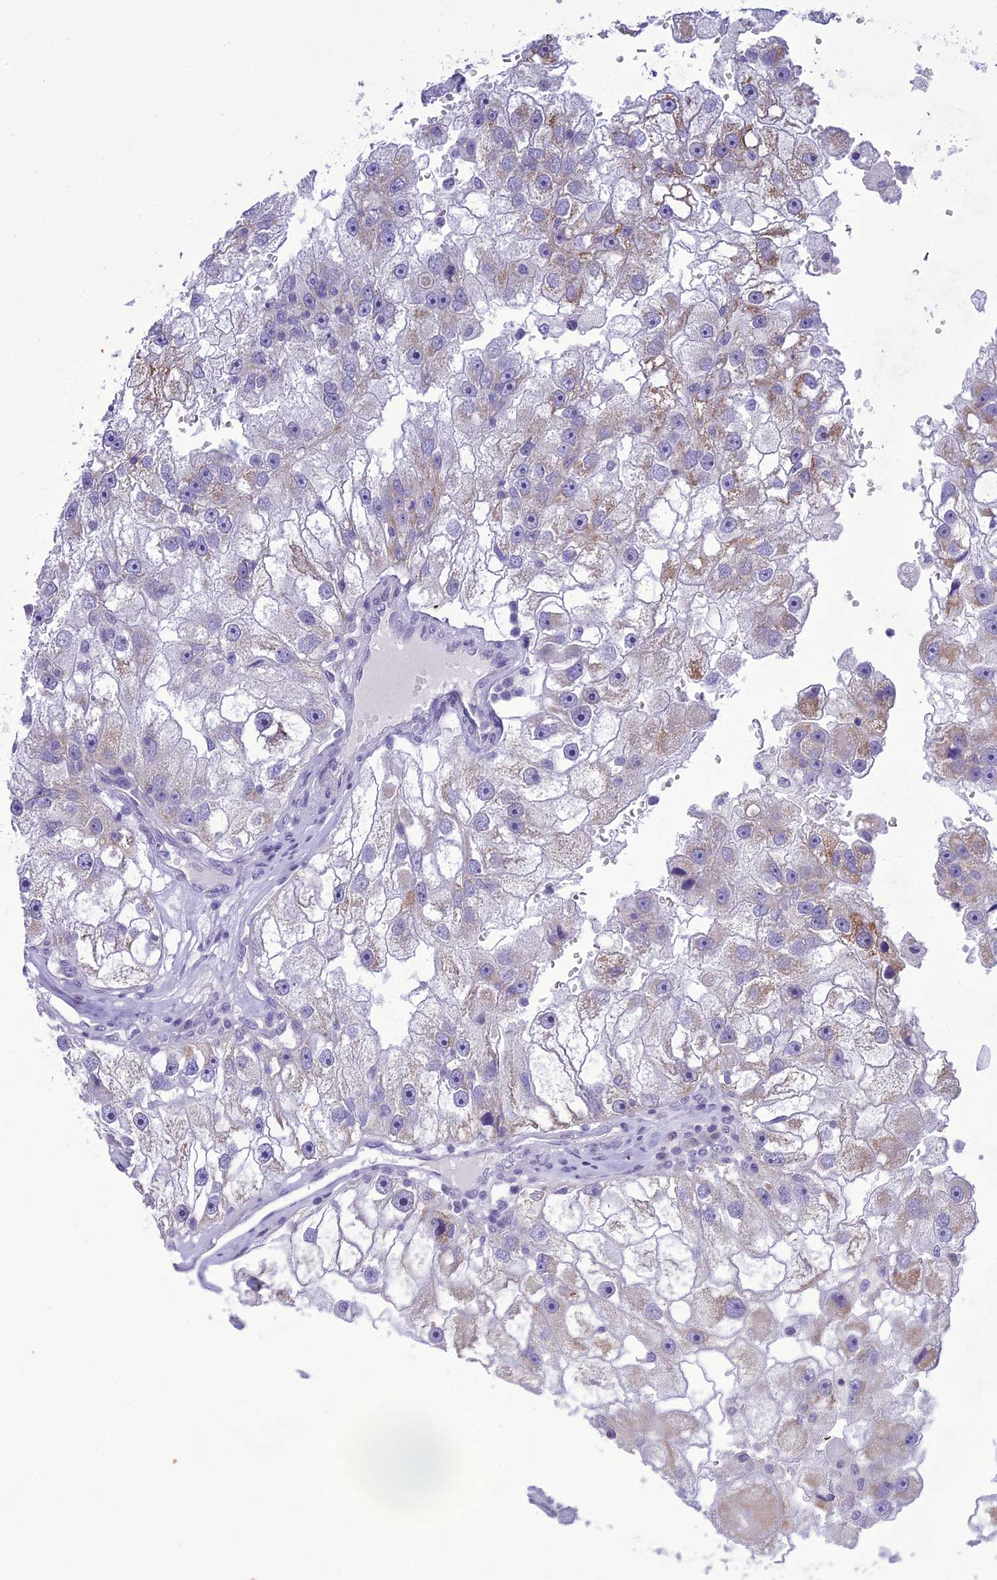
{"staining": {"intensity": "moderate", "quantity": "<25%", "location": "cytoplasmic/membranous"}, "tissue": "renal cancer", "cell_type": "Tumor cells", "image_type": "cancer", "snomed": [{"axis": "morphology", "description": "Adenocarcinoma, NOS"}, {"axis": "topography", "description": "Kidney"}], "caption": "The immunohistochemical stain labels moderate cytoplasmic/membranous positivity in tumor cells of renal cancer tissue.", "gene": "B9D2", "patient": {"sex": "male", "age": 63}}